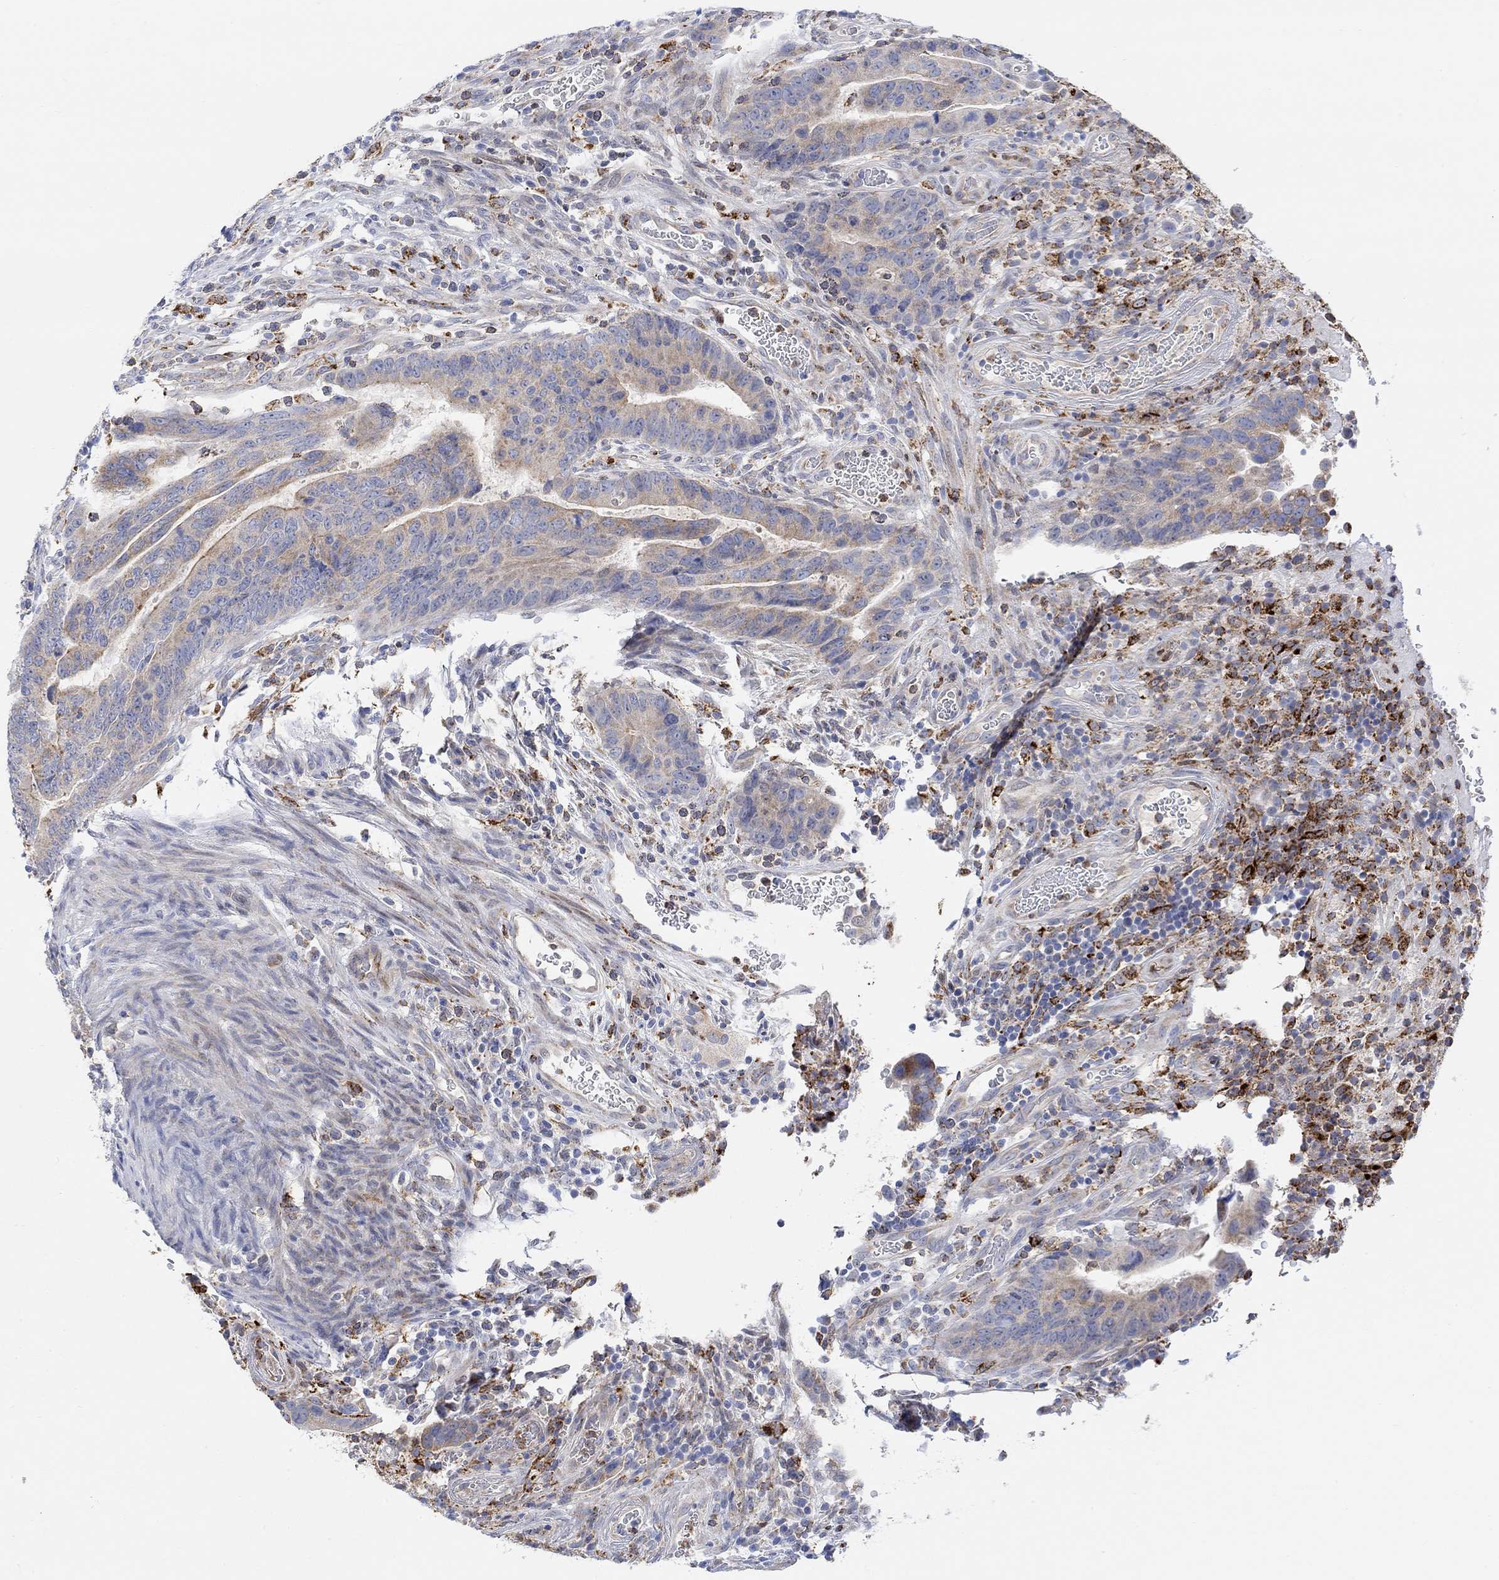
{"staining": {"intensity": "moderate", "quantity": "25%-75%", "location": "cytoplasmic/membranous"}, "tissue": "colorectal cancer", "cell_type": "Tumor cells", "image_type": "cancer", "snomed": [{"axis": "morphology", "description": "Adenocarcinoma, NOS"}, {"axis": "topography", "description": "Colon"}], "caption": "Moderate cytoplasmic/membranous expression for a protein is seen in about 25%-75% of tumor cells of colorectal adenocarcinoma using IHC.", "gene": "ACSL1", "patient": {"sex": "female", "age": 56}}